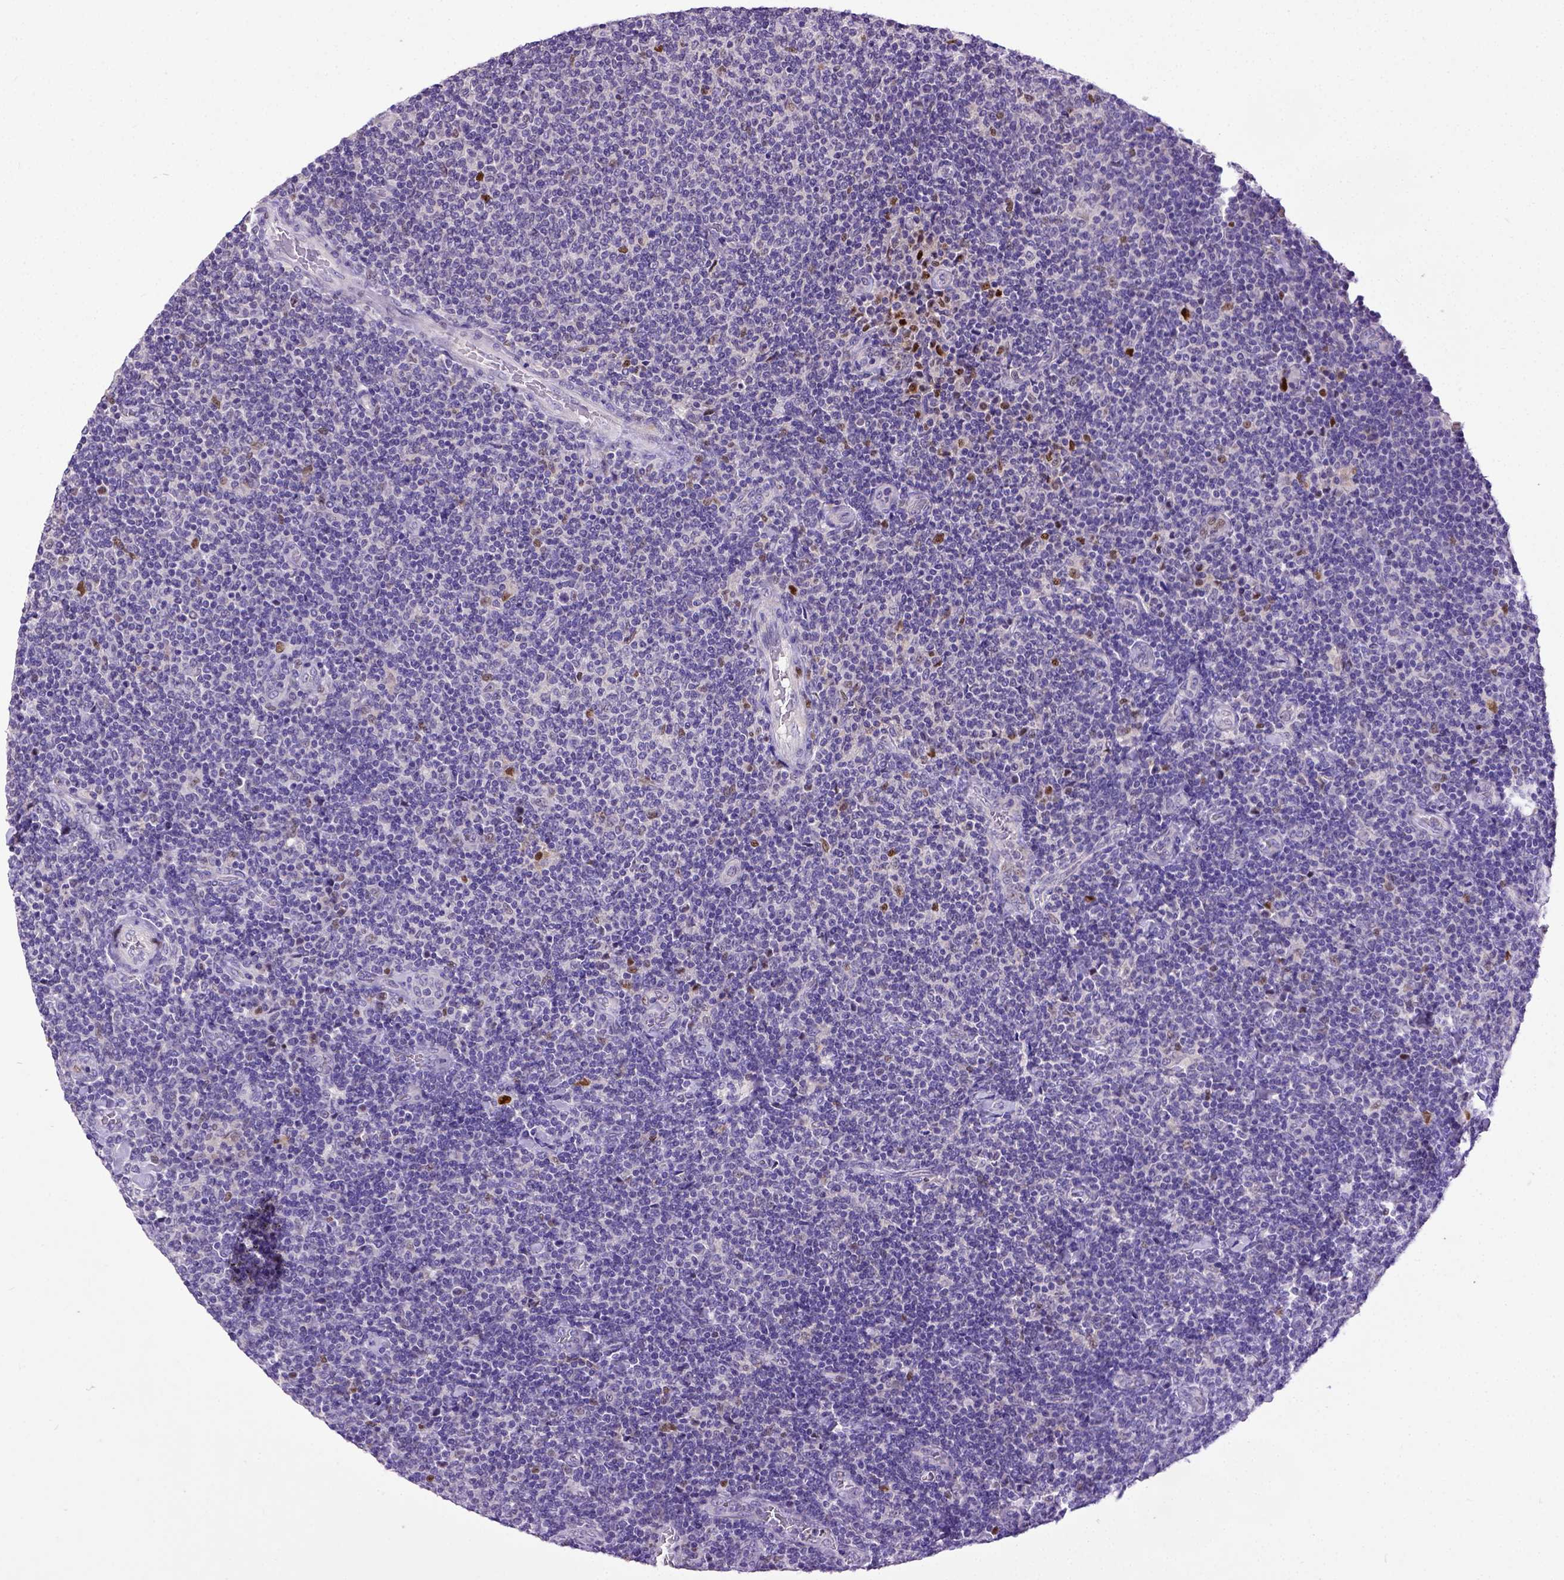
{"staining": {"intensity": "negative", "quantity": "none", "location": "none"}, "tissue": "lymphoma", "cell_type": "Tumor cells", "image_type": "cancer", "snomed": [{"axis": "morphology", "description": "Malignant lymphoma, non-Hodgkin's type, Low grade"}, {"axis": "topography", "description": "Lymph node"}], "caption": "Low-grade malignant lymphoma, non-Hodgkin's type was stained to show a protein in brown. There is no significant staining in tumor cells.", "gene": "CDKN1A", "patient": {"sex": "male", "age": 52}}